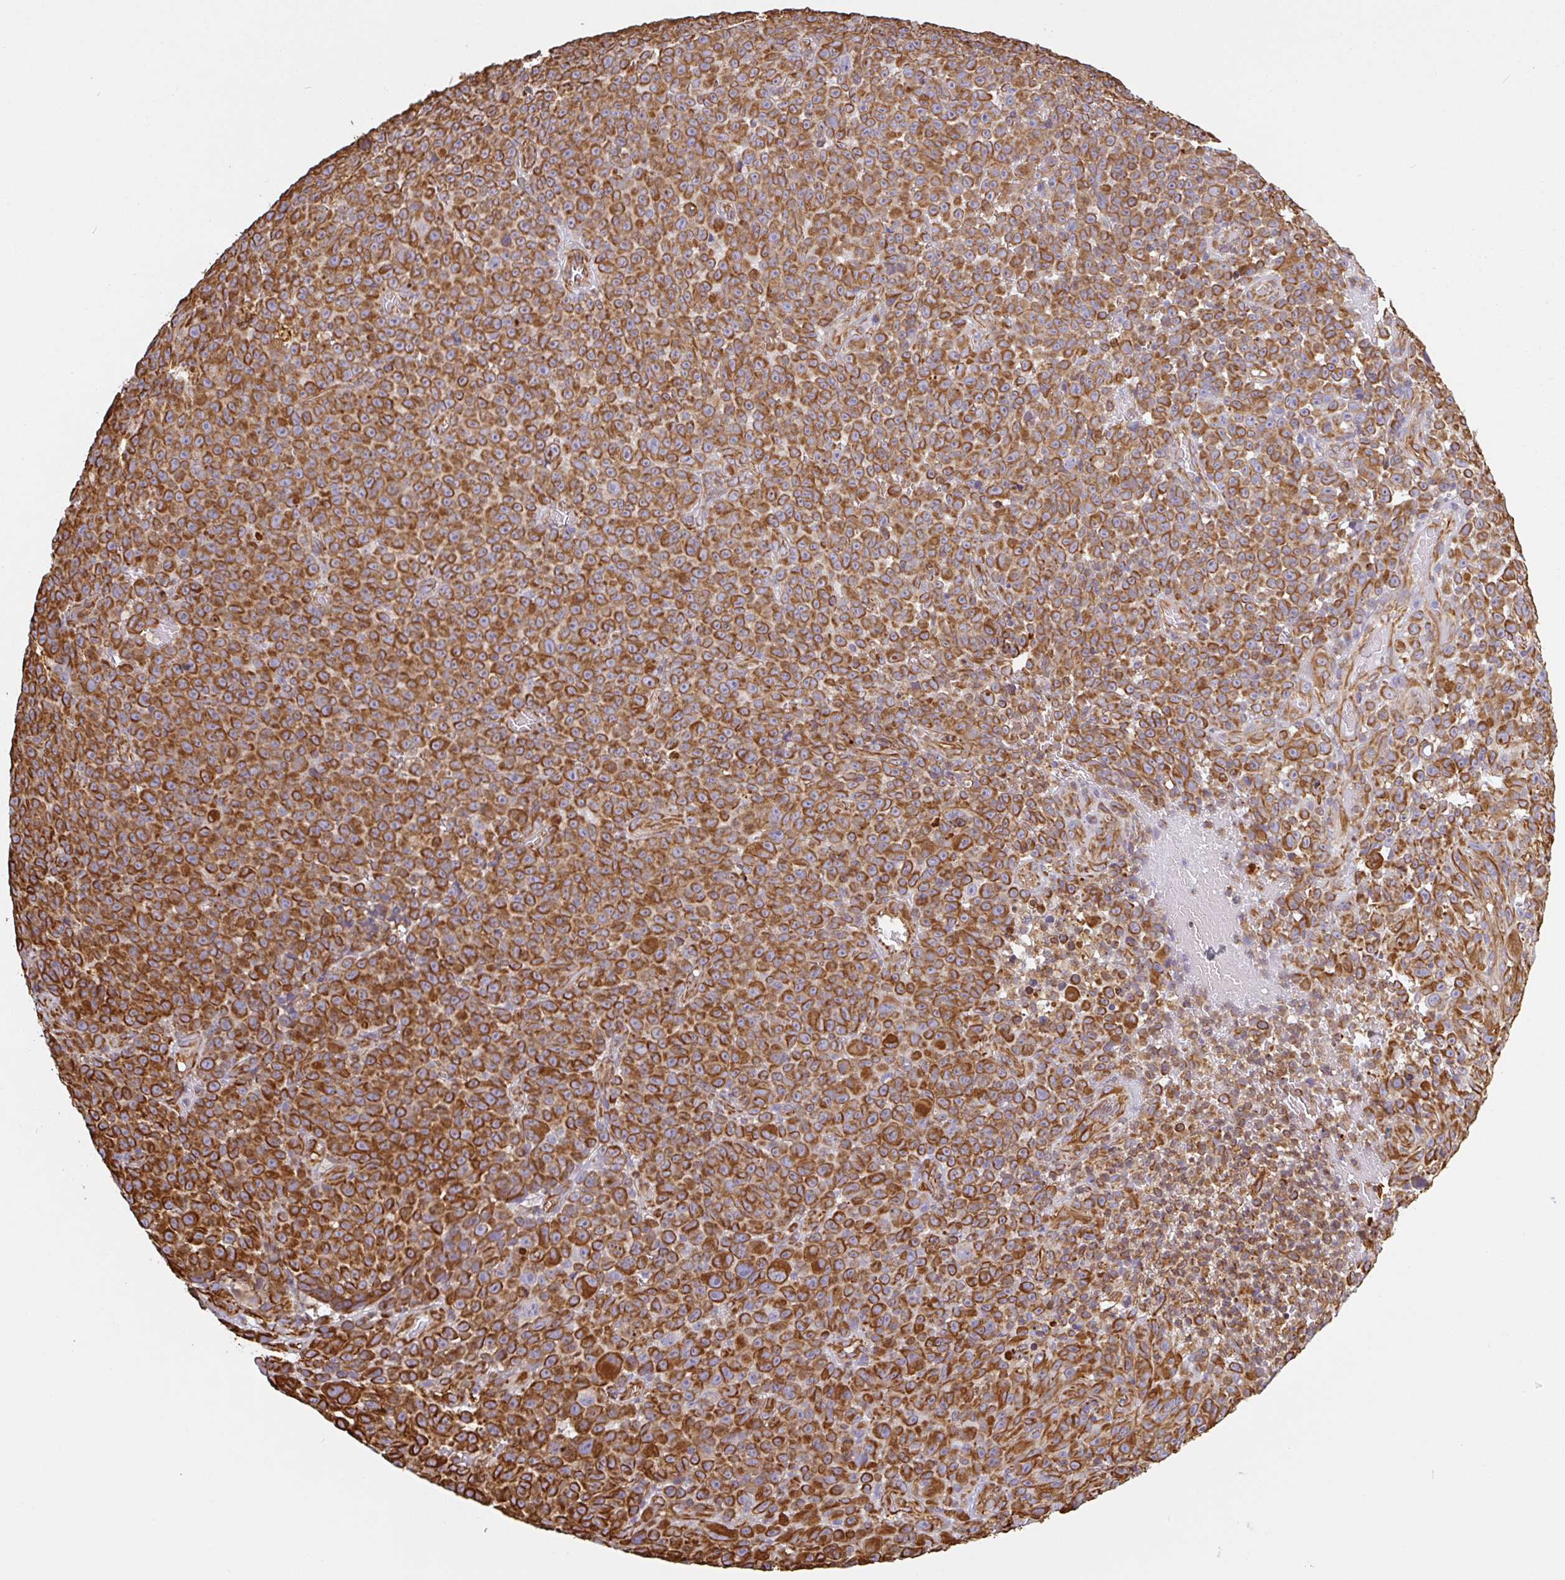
{"staining": {"intensity": "strong", "quantity": ">75%", "location": "cytoplasmic/membranous"}, "tissue": "melanoma", "cell_type": "Tumor cells", "image_type": "cancer", "snomed": [{"axis": "morphology", "description": "Malignant melanoma, NOS"}, {"axis": "topography", "description": "Skin"}], "caption": "Human malignant melanoma stained for a protein (brown) exhibits strong cytoplasmic/membranous positive positivity in about >75% of tumor cells.", "gene": "PPFIA1", "patient": {"sex": "female", "age": 82}}